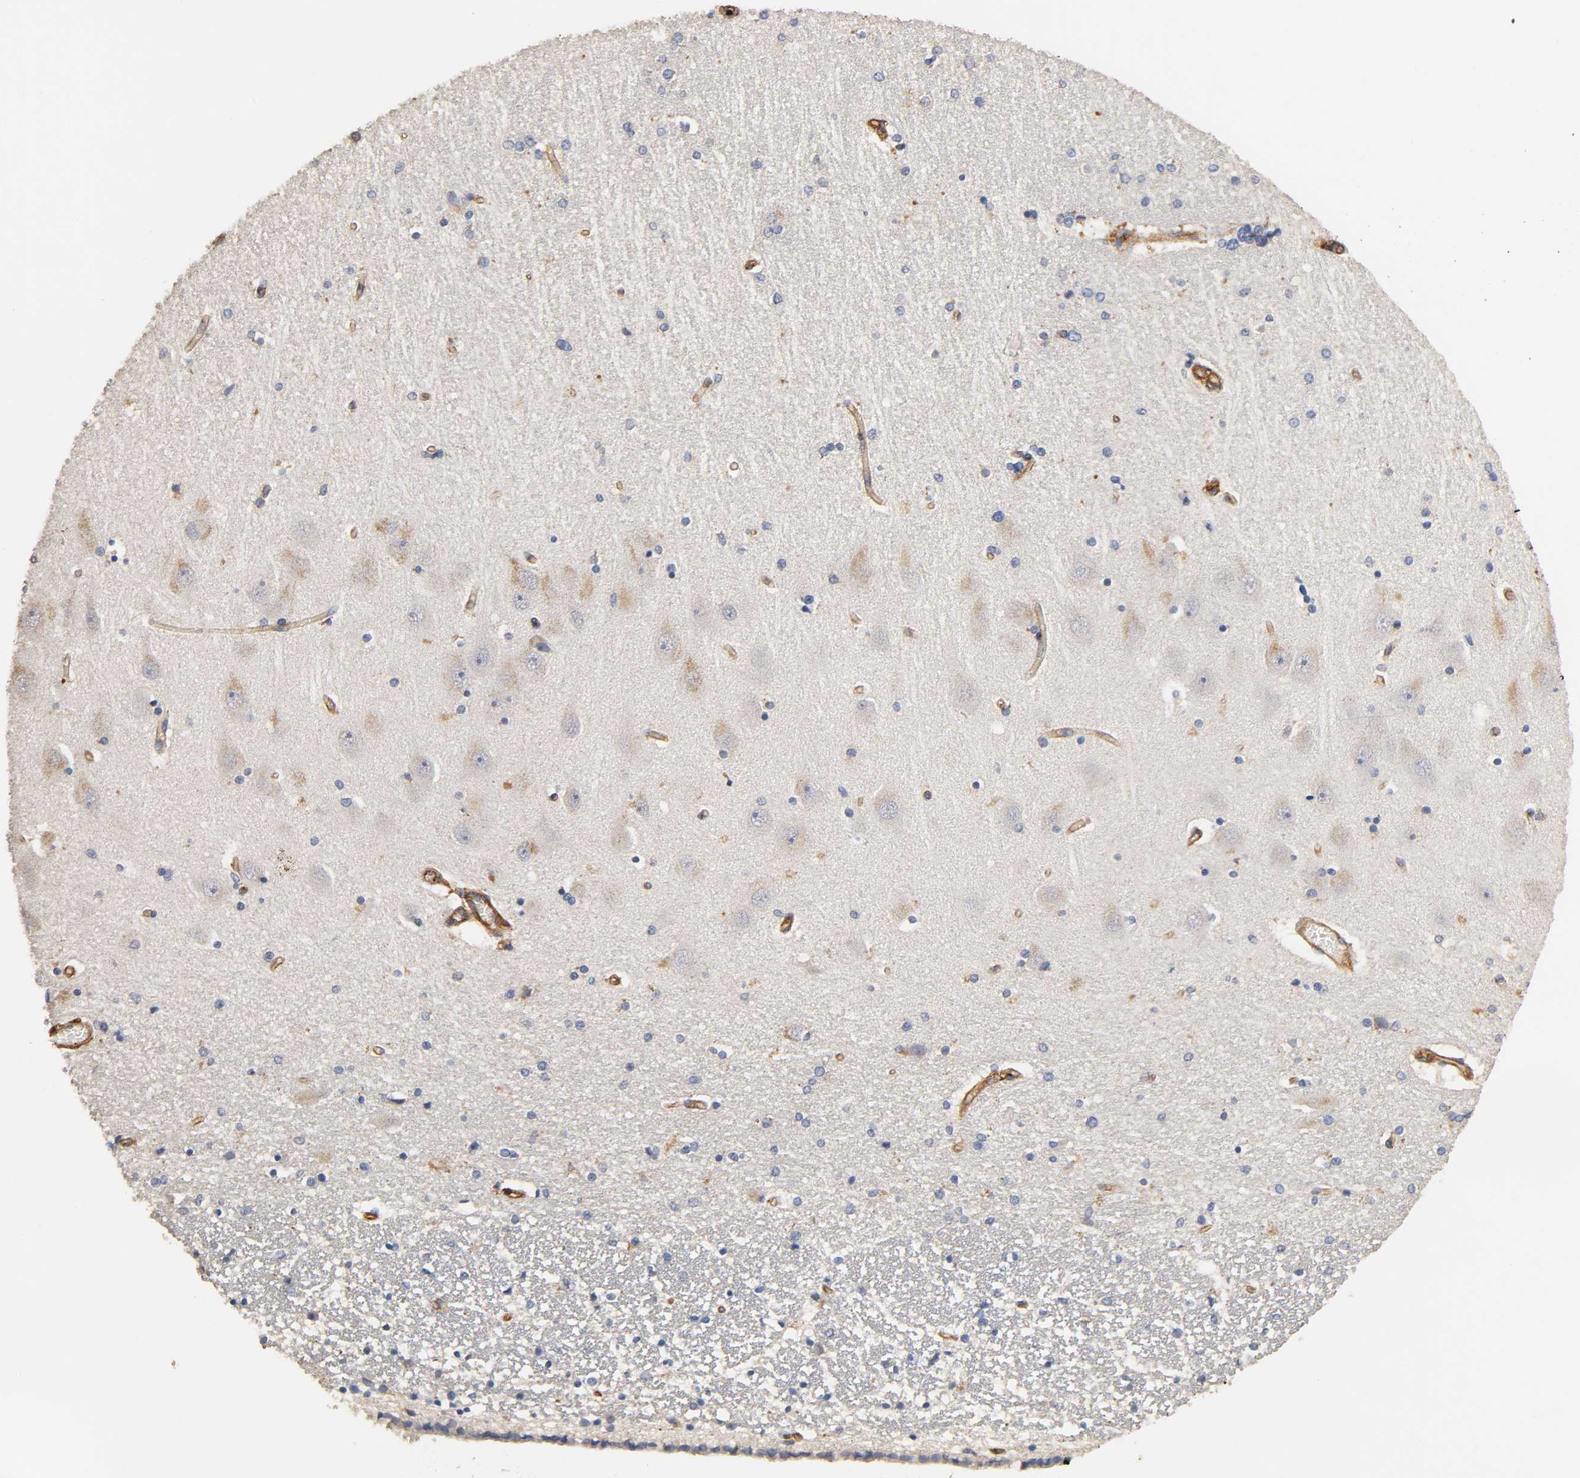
{"staining": {"intensity": "negative", "quantity": "none", "location": "none"}, "tissue": "hippocampus", "cell_type": "Glial cells", "image_type": "normal", "snomed": [{"axis": "morphology", "description": "Normal tissue, NOS"}, {"axis": "topography", "description": "Hippocampus"}], "caption": "IHC photomicrograph of normal hippocampus stained for a protein (brown), which displays no positivity in glial cells.", "gene": "IFITM2", "patient": {"sex": "female", "age": 54}}